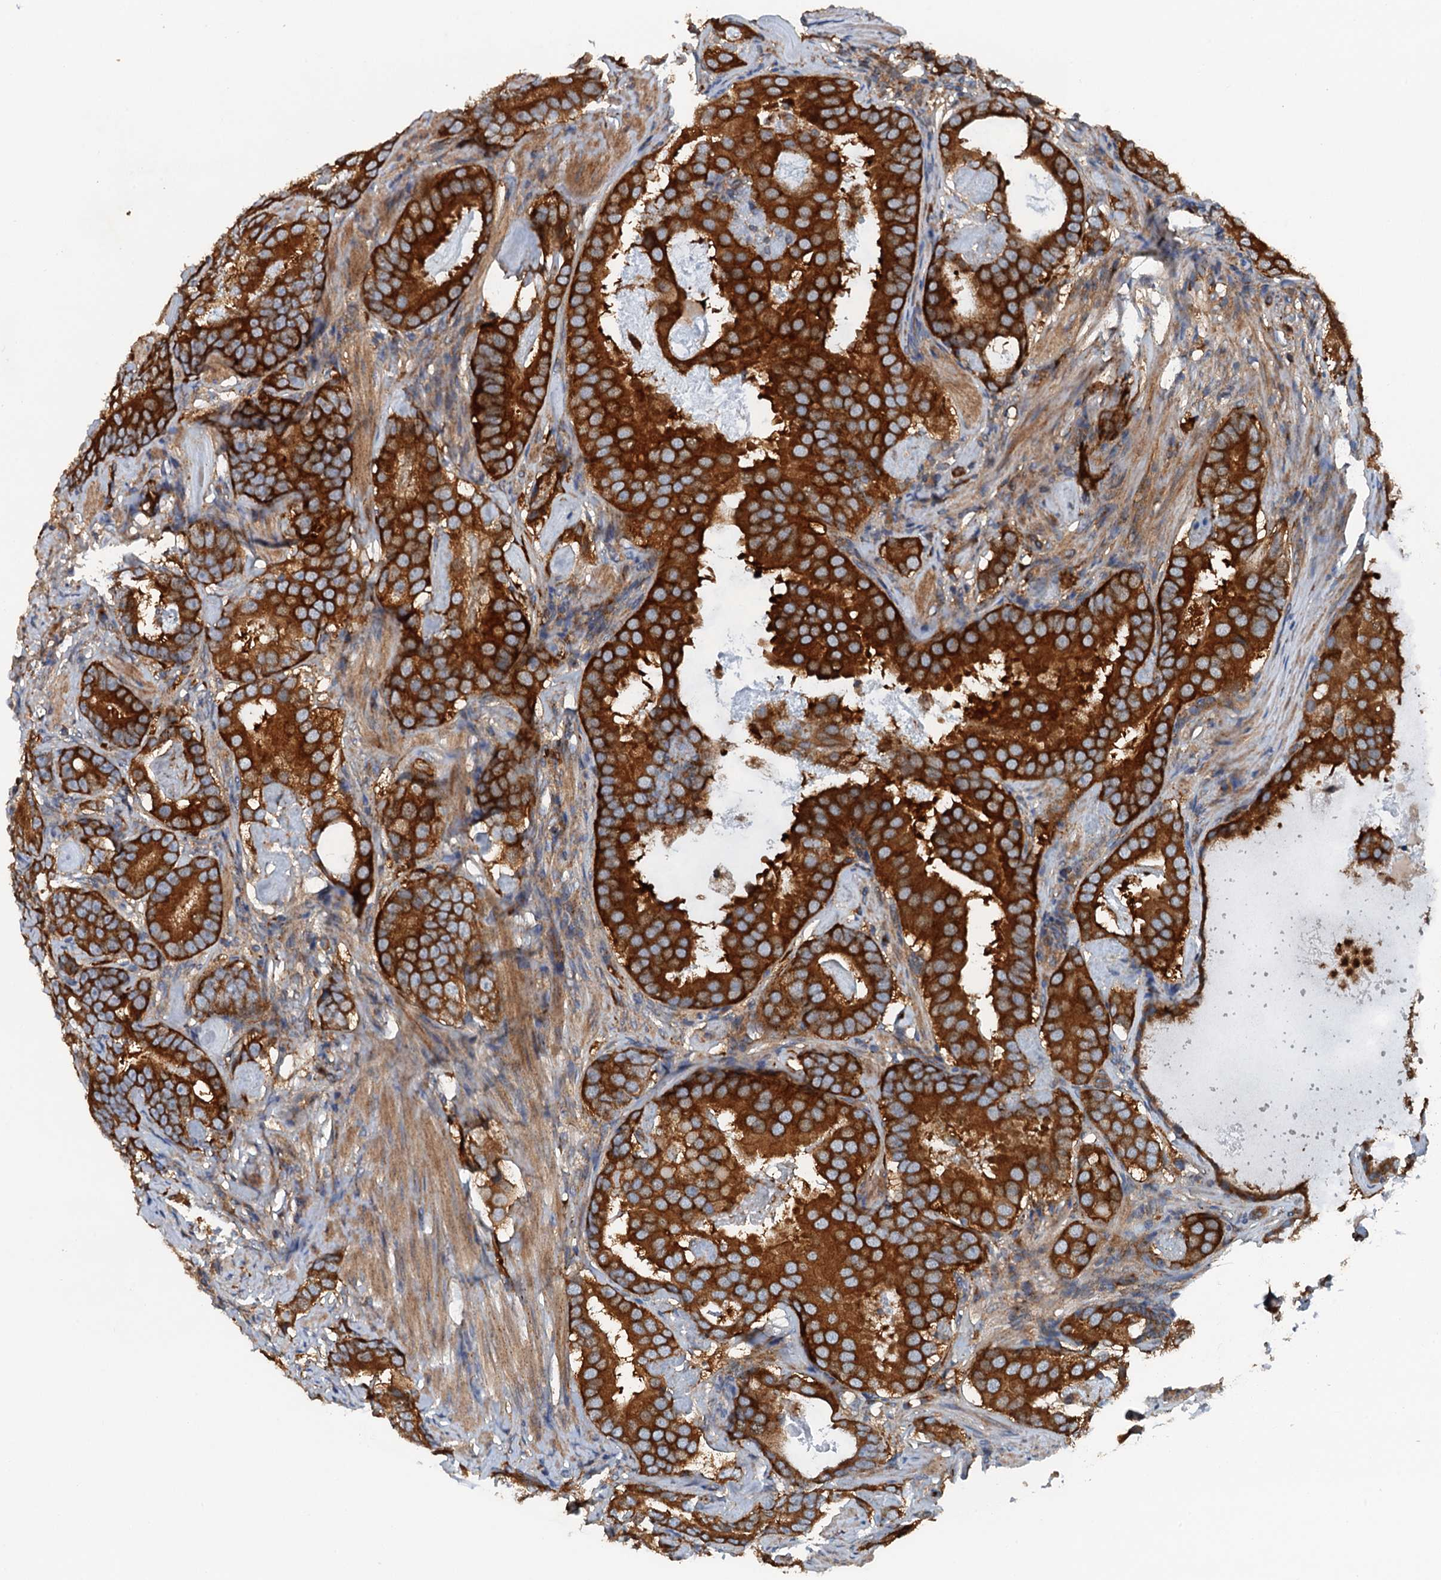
{"staining": {"intensity": "strong", "quantity": ">75%", "location": "cytoplasmic/membranous"}, "tissue": "prostate cancer", "cell_type": "Tumor cells", "image_type": "cancer", "snomed": [{"axis": "morphology", "description": "Adenocarcinoma, Low grade"}, {"axis": "topography", "description": "Prostate"}], "caption": "Immunohistochemical staining of human low-grade adenocarcinoma (prostate) exhibits high levels of strong cytoplasmic/membranous expression in about >75% of tumor cells. The staining is performed using DAB (3,3'-diaminobenzidine) brown chromogen to label protein expression. The nuclei are counter-stained blue using hematoxylin.", "gene": "COG3", "patient": {"sex": "male", "age": 71}}